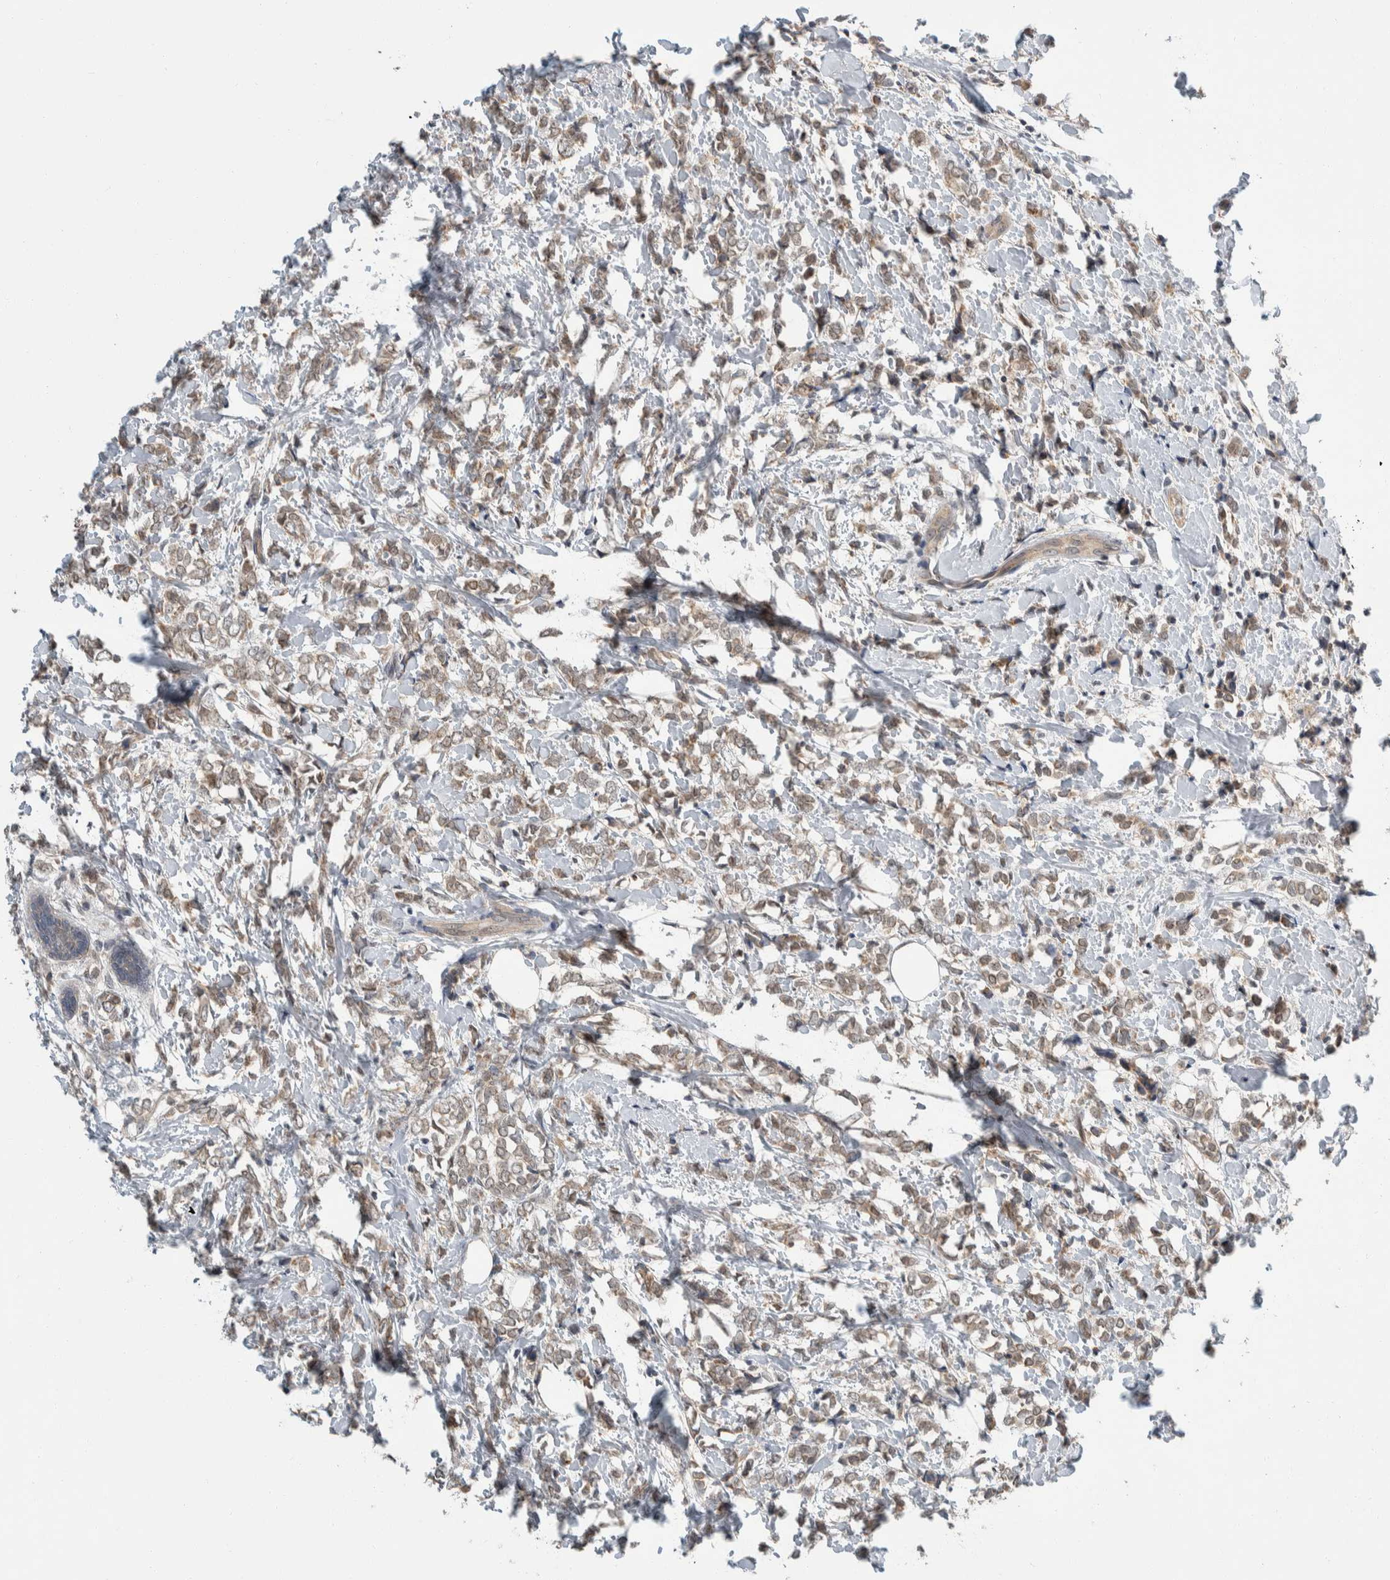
{"staining": {"intensity": "weak", "quantity": ">75%", "location": "cytoplasmic/membranous"}, "tissue": "breast cancer", "cell_type": "Tumor cells", "image_type": "cancer", "snomed": [{"axis": "morphology", "description": "Normal tissue, NOS"}, {"axis": "morphology", "description": "Lobular carcinoma"}, {"axis": "topography", "description": "Breast"}], "caption": "Approximately >75% of tumor cells in breast lobular carcinoma demonstrate weak cytoplasmic/membranous protein positivity as visualized by brown immunohistochemical staining.", "gene": "SHPK", "patient": {"sex": "female", "age": 47}}